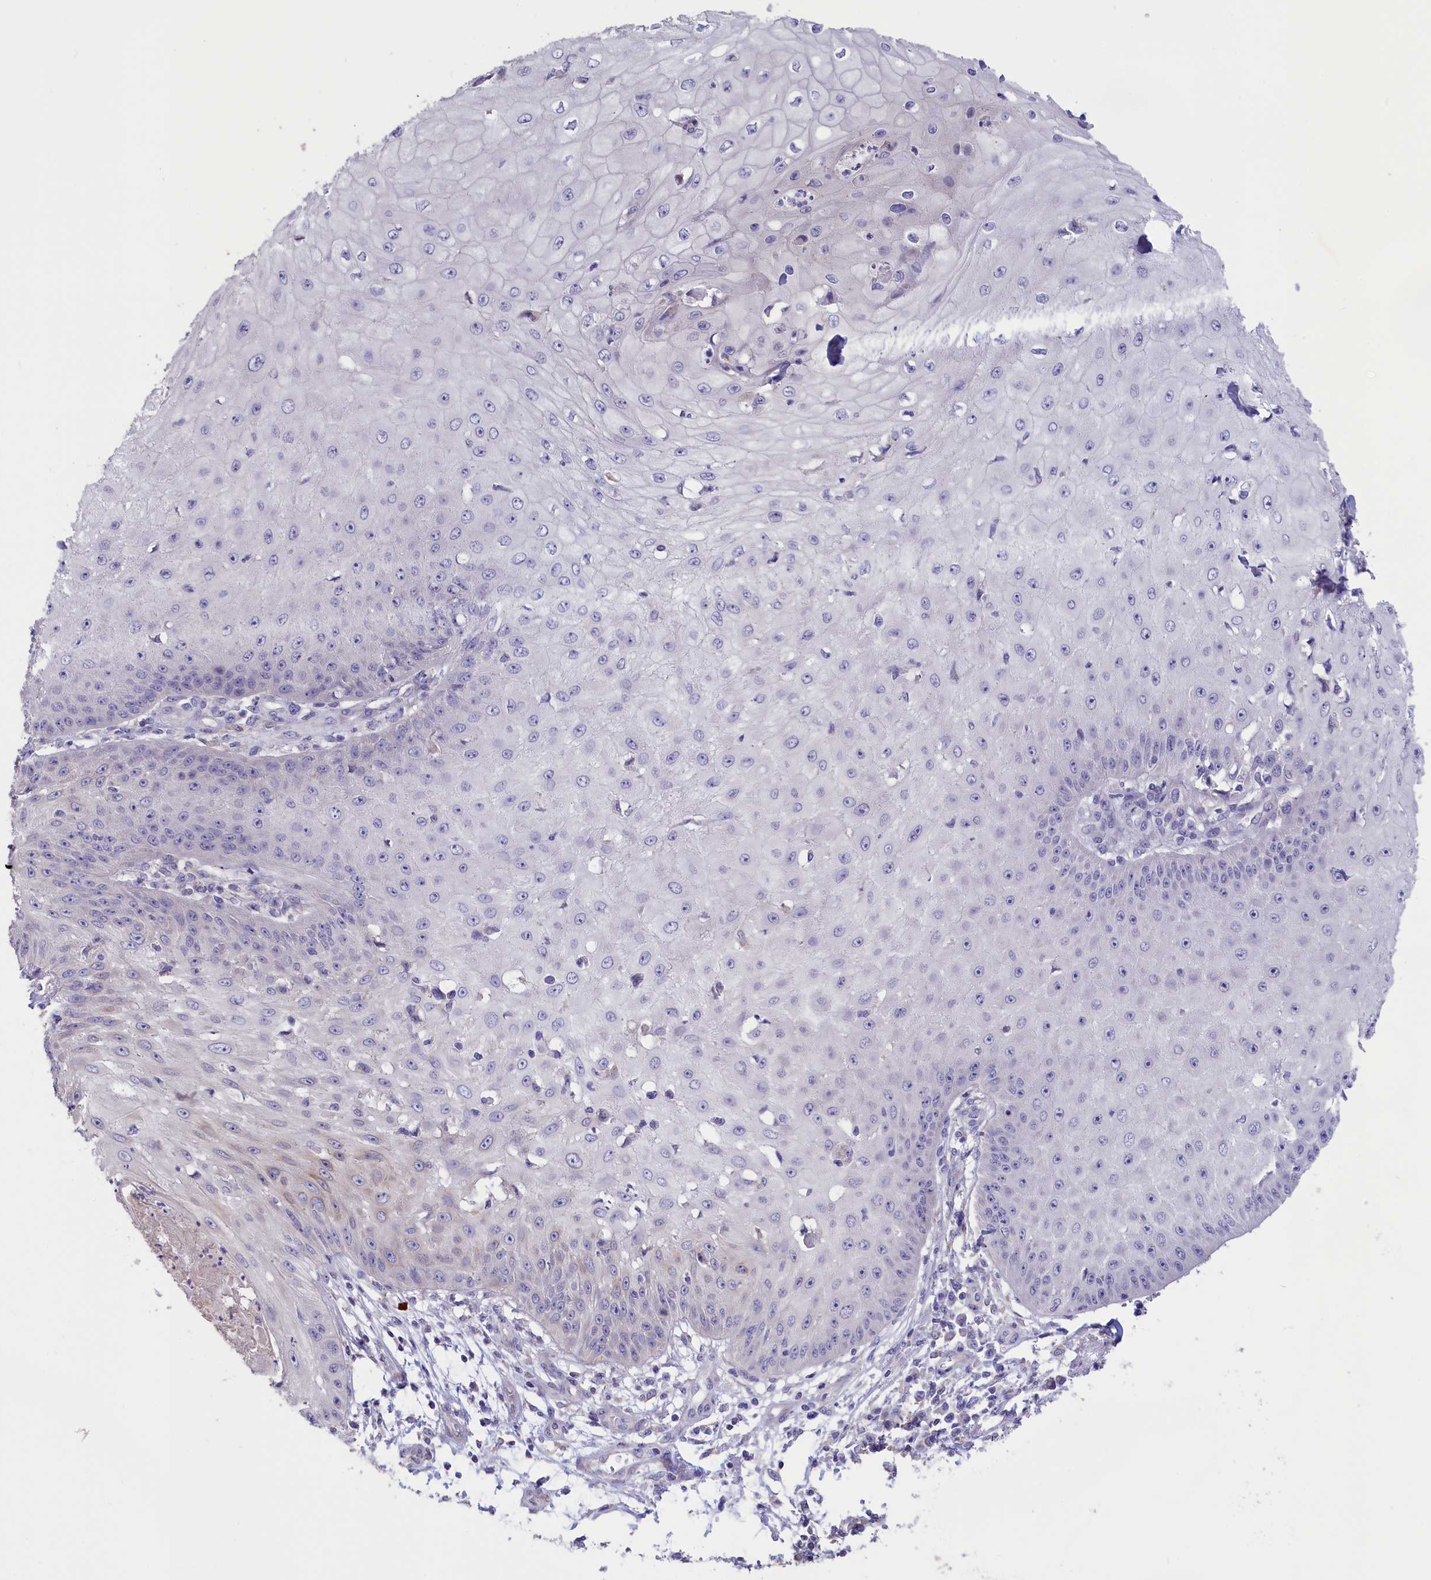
{"staining": {"intensity": "negative", "quantity": "none", "location": "none"}, "tissue": "skin cancer", "cell_type": "Tumor cells", "image_type": "cancer", "snomed": [{"axis": "morphology", "description": "Squamous cell carcinoma, NOS"}, {"axis": "topography", "description": "Skin"}], "caption": "Tumor cells are negative for brown protein staining in skin cancer (squamous cell carcinoma).", "gene": "CYP2U1", "patient": {"sex": "male", "age": 70}}